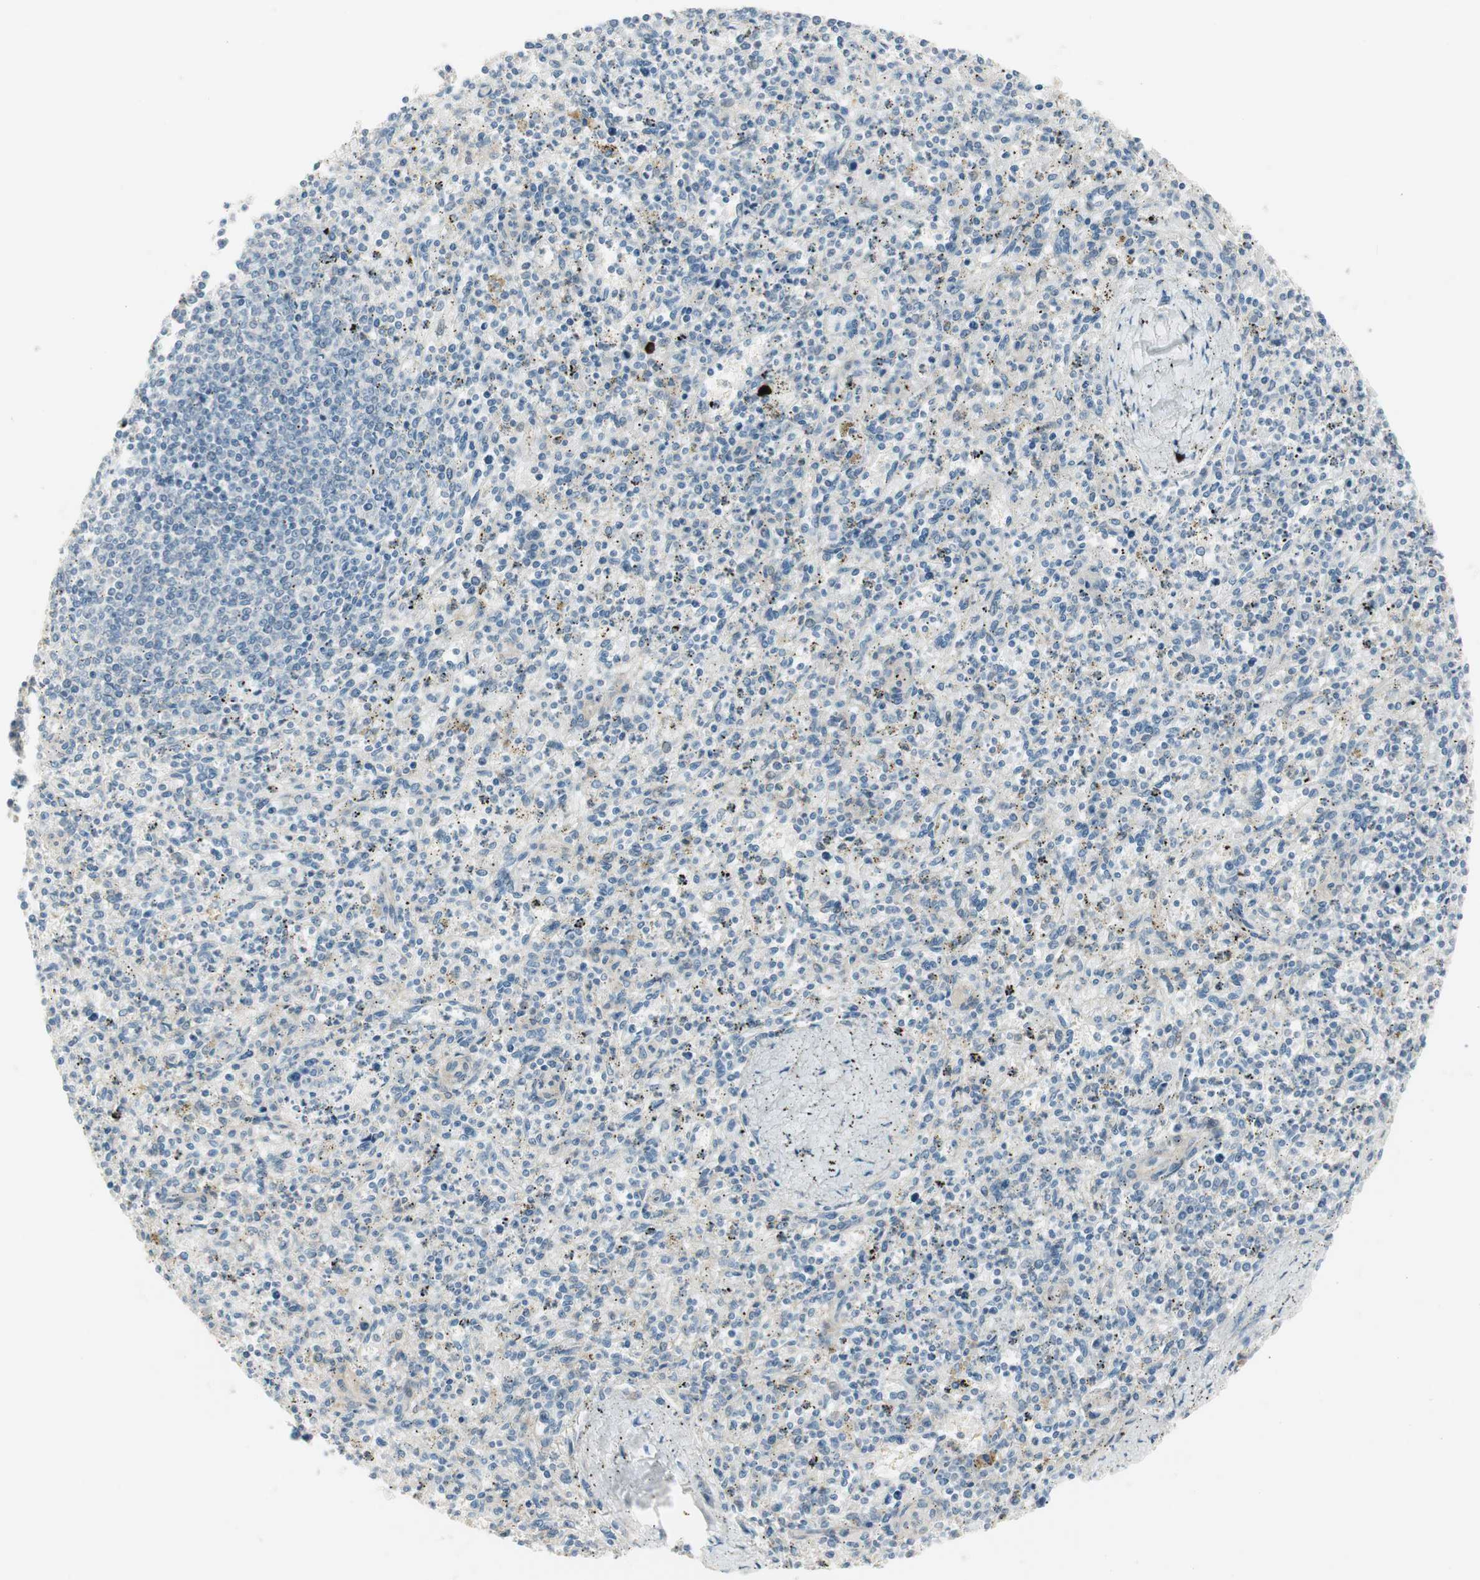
{"staining": {"intensity": "weak", "quantity": "<25%", "location": "cytoplasmic/membranous"}, "tissue": "spleen", "cell_type": "Cells in red pulp", "image_type": "normal", "snomed": [{"axis": "morphology", "description": "Normal tissue, NOS"}, {"axis": "topography", "description": "Spleen"}], "caption": "The photomicrograph shows no staining of cells in red pulp in normal spleen. Brightfield microscopy of IHC stained with DAB (brown) and hematoxylin (blue), captured at high magnification.", "gene": "STON1", "patient": {"sex": "male", "age": 72}}